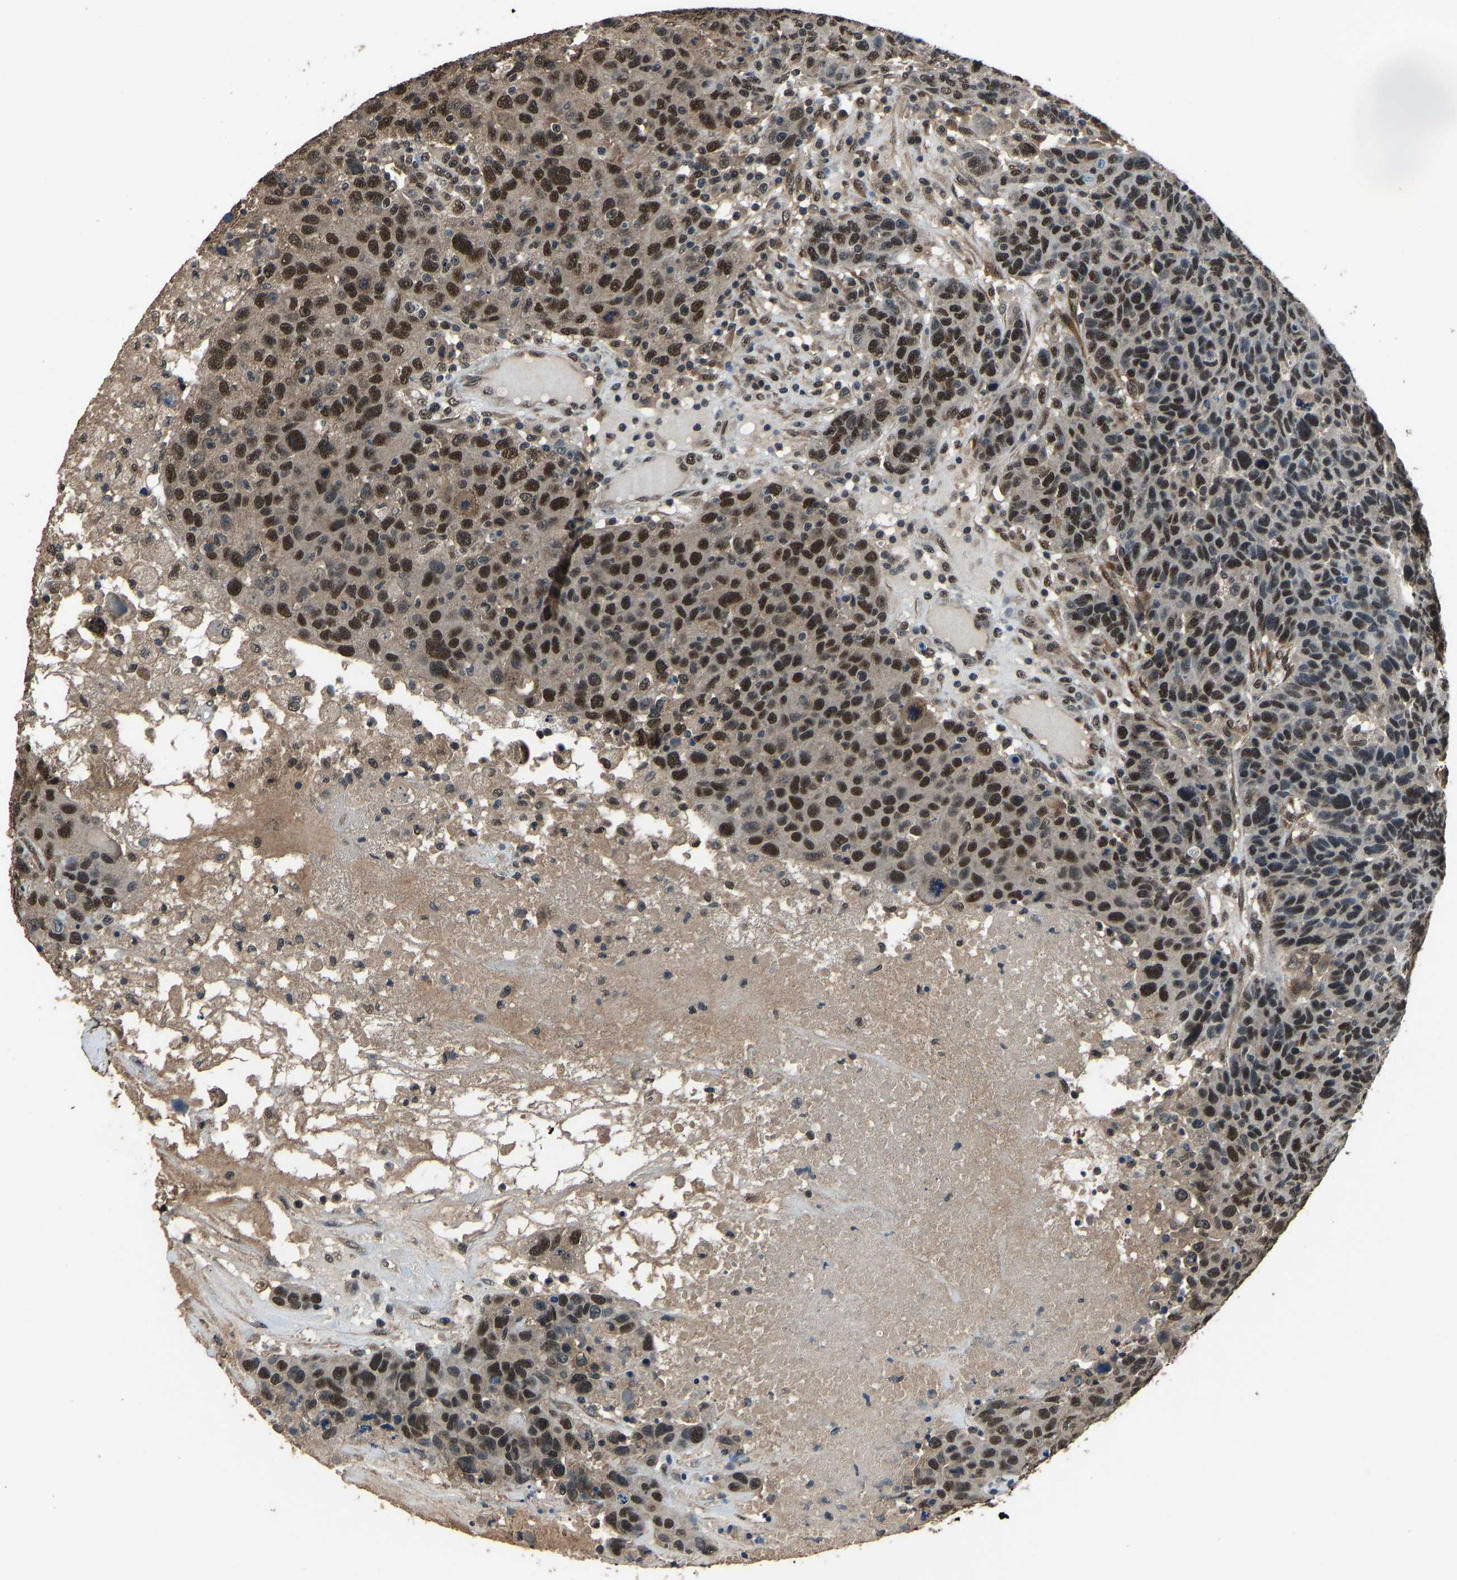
{"staining": {"intensity": "strong", "quantity": ">75%", "location": "nuclear"}, "tissue": "breast cancer", "cell_type": "Tumor cells", "image_type": "cancer", "snomed": [{"axis": "morphology", "description": "Duct carcinoma"}, {"axis": "topography", "description": "Breast"}], "caption": "IHC of breast invasive ductal carcinoma demonstrates high levels of strong nuclear expression in approximately >75% of tumor cells.", "gene": "TOX4", "patient": {"sex": "female", "age": 37}}